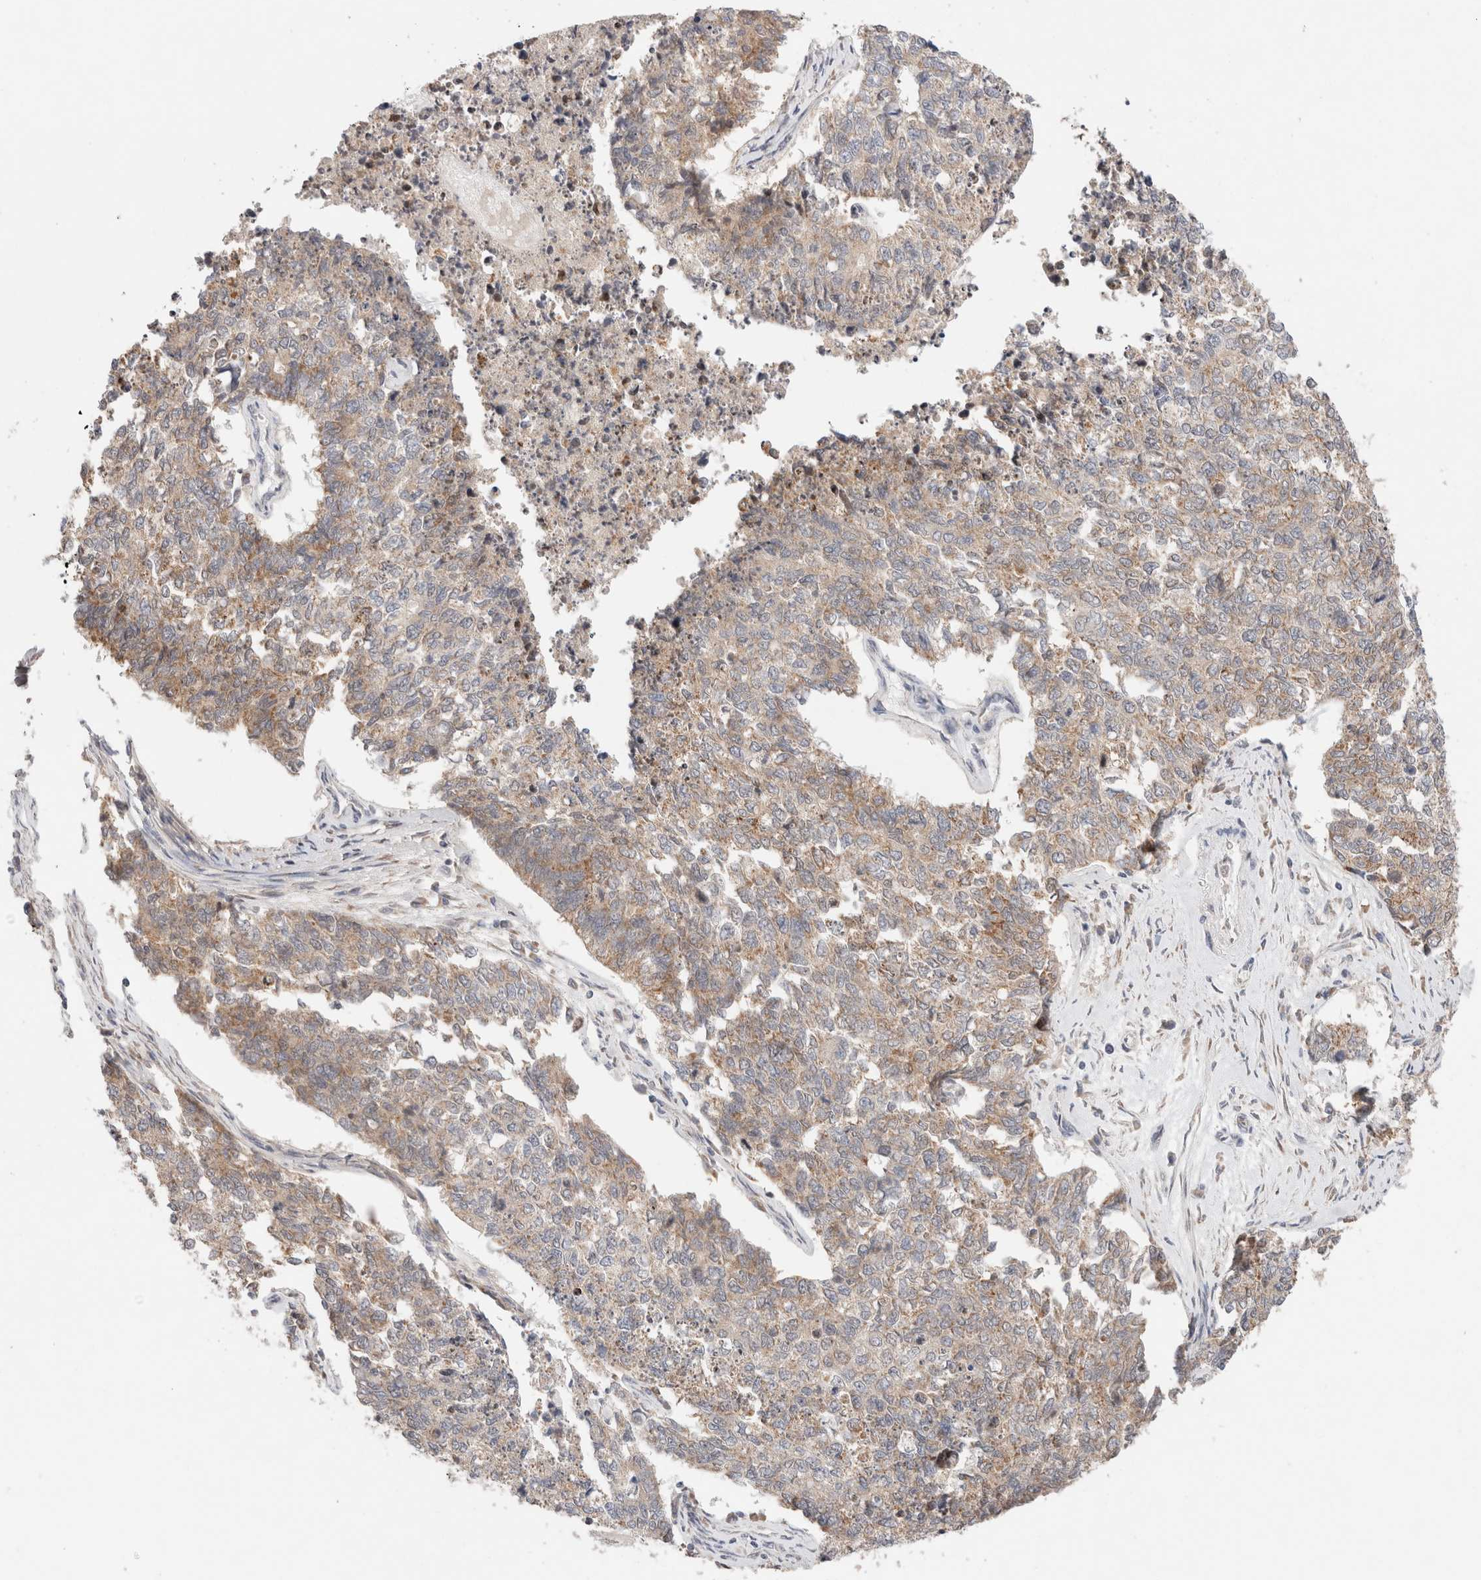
{"staining": {"intensity": "moderate", "quantity": "<25%", "location": "cytoplasmic/membranous"}, "tissue": "cervical cancer", "cell_type": "Tumor cells", "image_type": "cancer", "snomed": [{"axis": "morphology", "description": "Squamous cell carcinoma, NOS"}, {"axis": "topography", "description": "Cervix"}], "caption": "This histopathology image demonstrates immunohistochemistry (IHC) staining of human cervical cancer (squamous cell carcinoma), with low moderate cytoplasmic/membranous expression in about <25% of tumor cells.", "gene": "ERI3", "patient": {"sex": "female", "age": 63}}